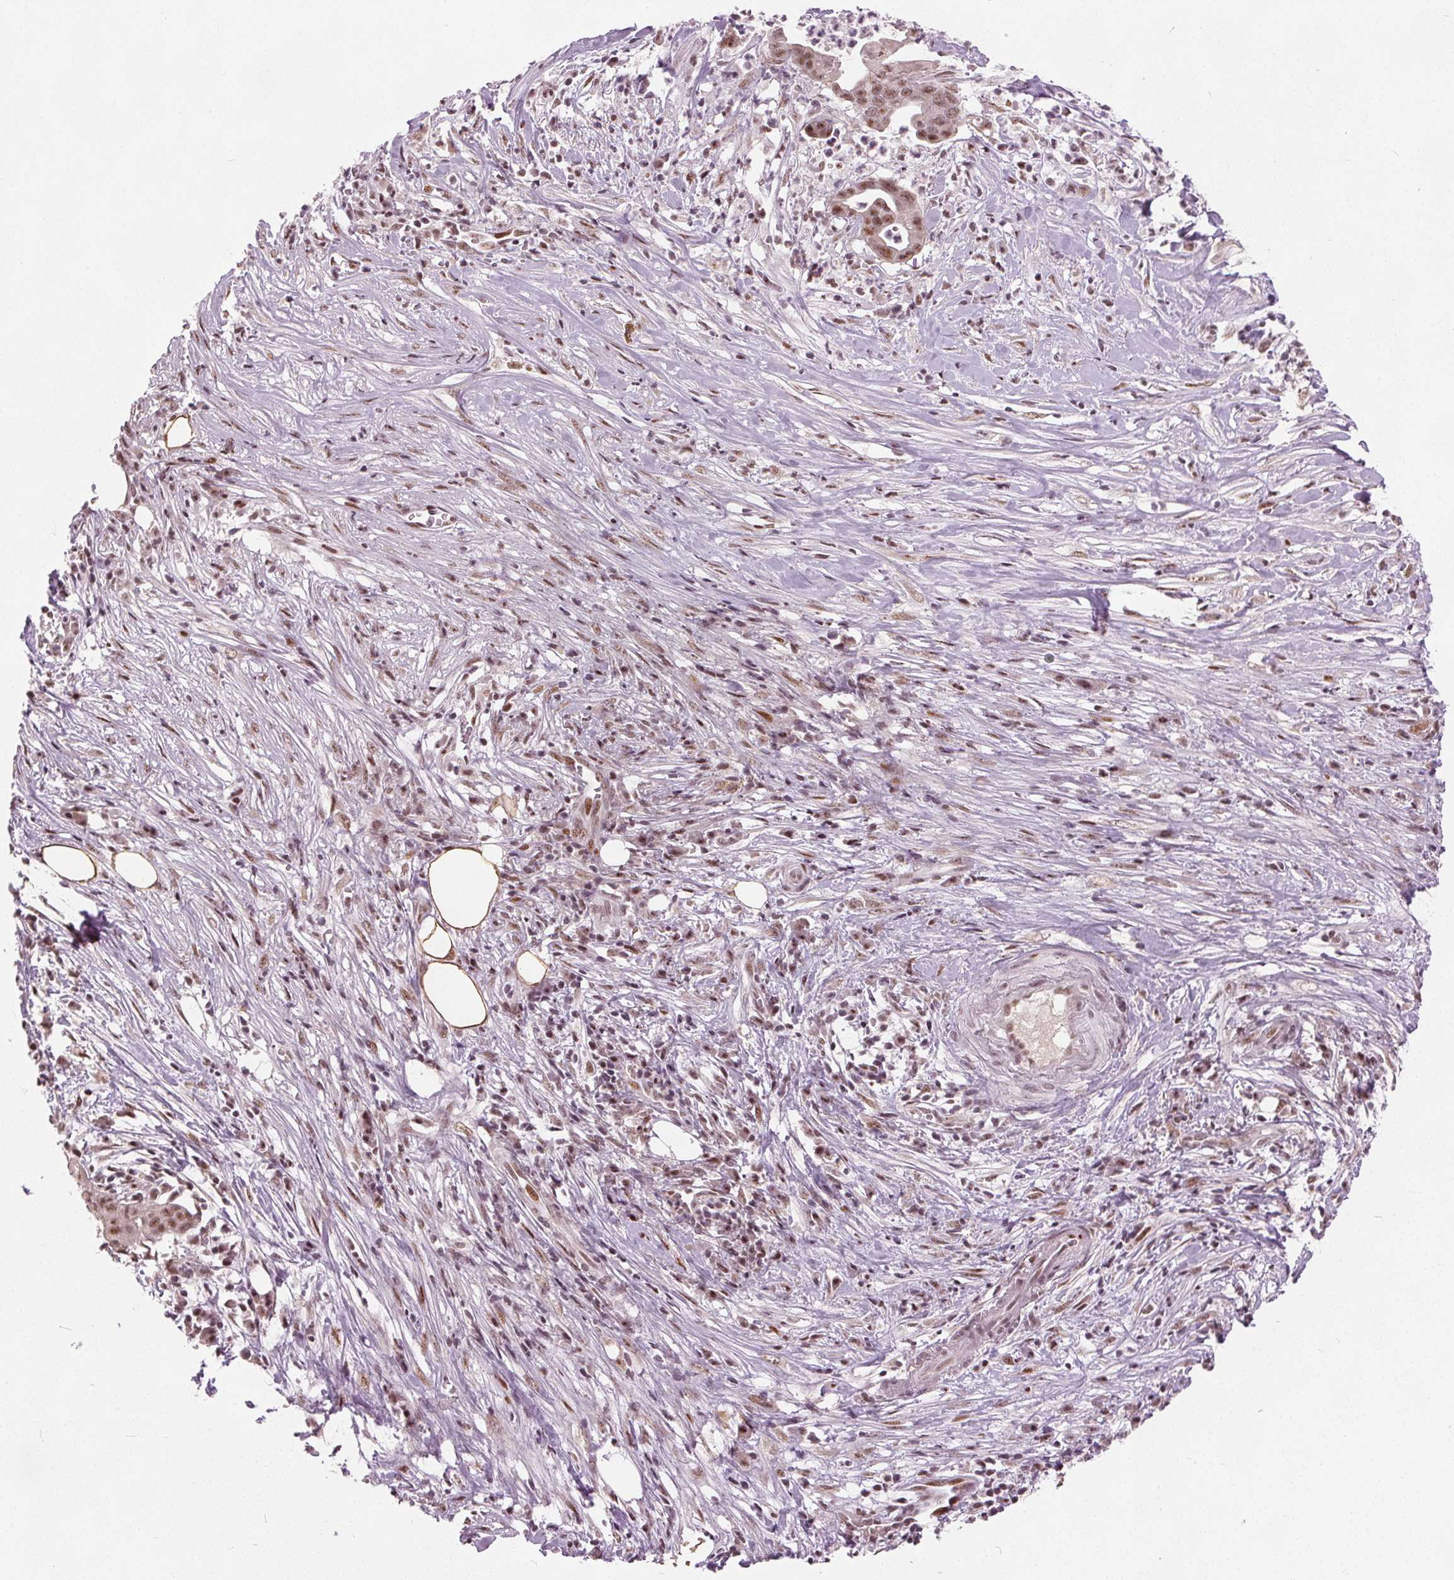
{"staining": {"intensity": "moderate", "quantity": ">75%", "location": "nuclear"}, "tissue": "pancreatic cancer", "cell_type": "Tumor cells", "image_type": "cancer", "snomed": [{"axis": "morphology", "description": "Adenocarcinoma, NOS"}, {"axis": "topography", "description": "Pancreas"}], "caption": "A brown stain labels moderate nuclear staining of a protein in human pancreatic adenocarcinoma tumor cells.", "gene": "TTC34", "patient": {"sex": "male", "age": 61}}